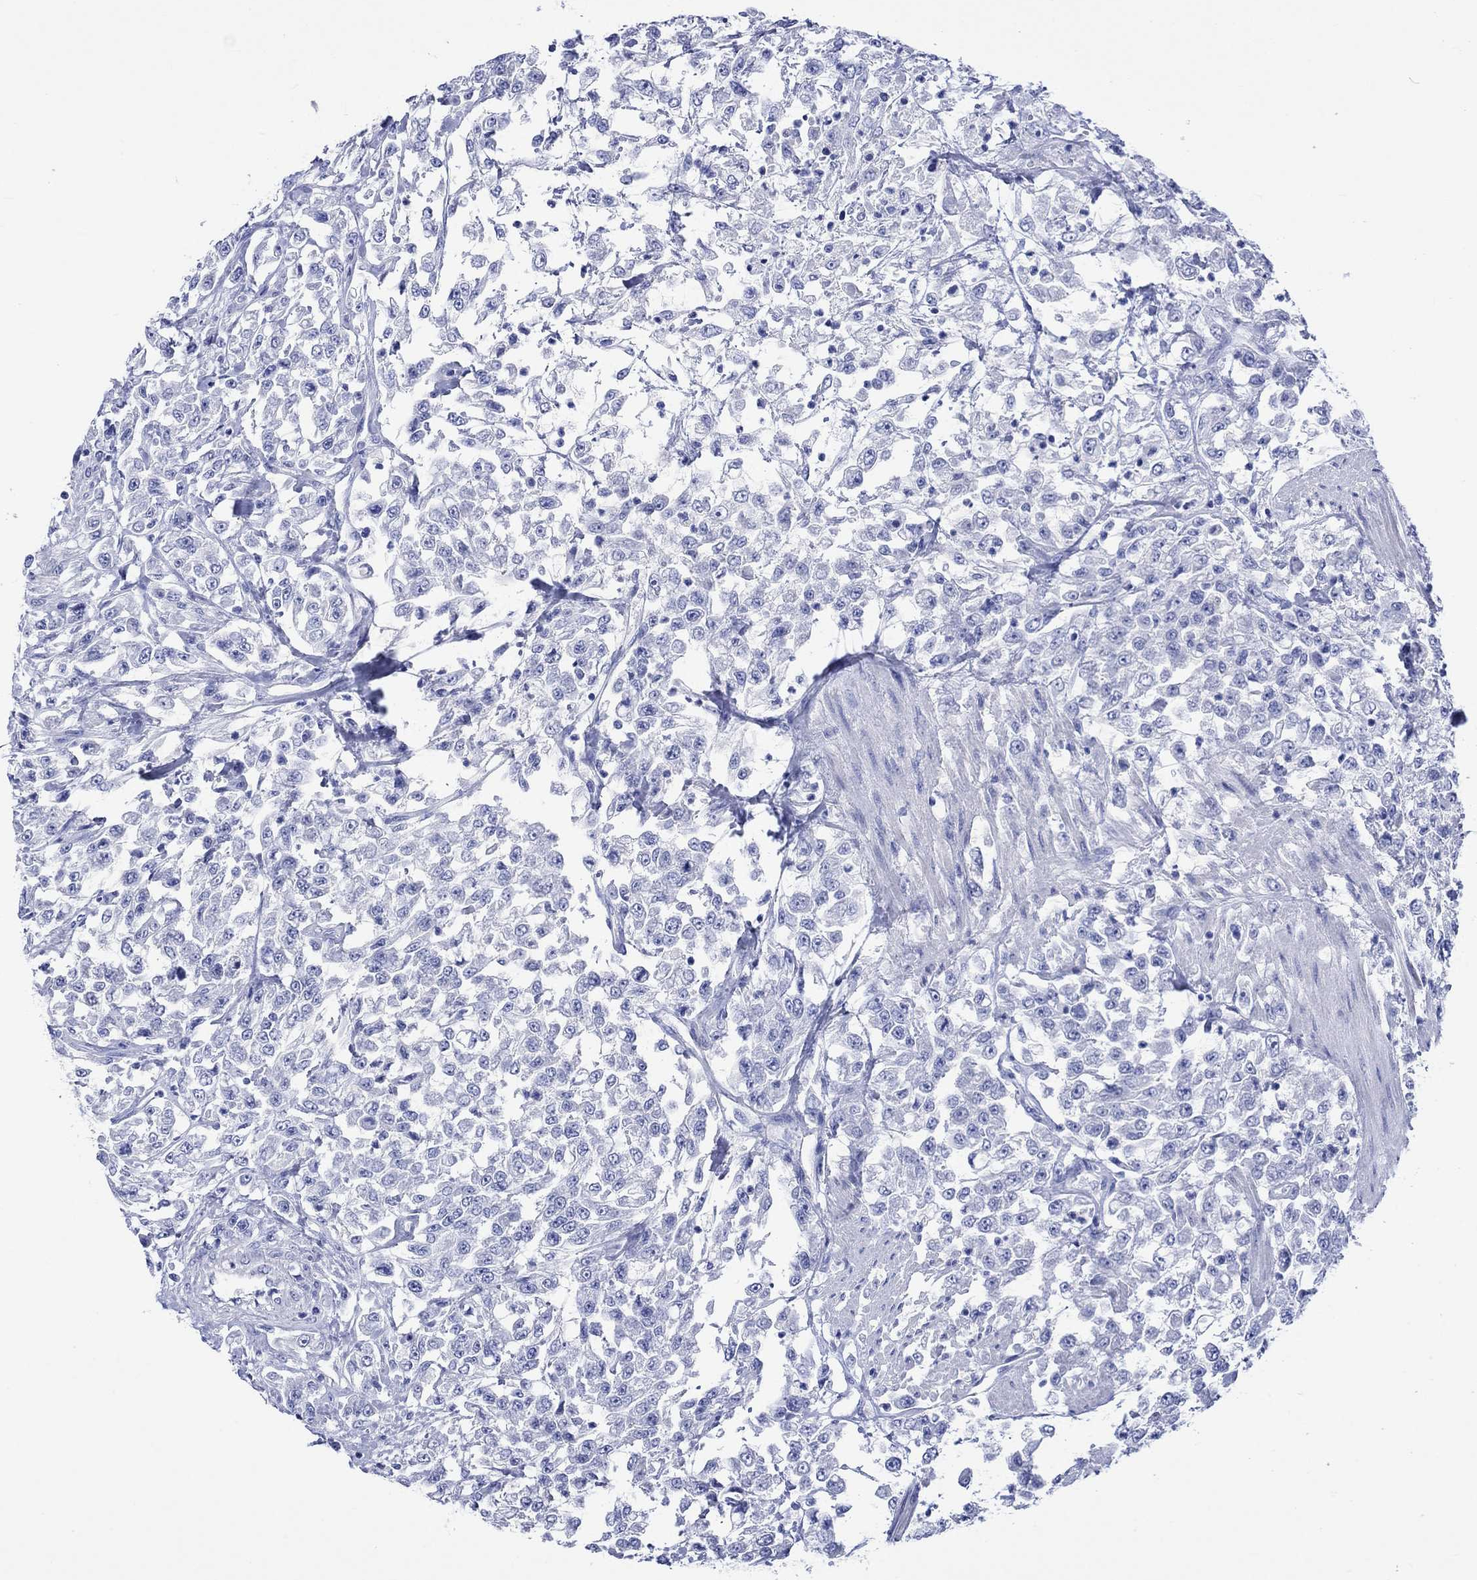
{"staining": {"intensity": "negative", "quantity": "none", "location": "none"}, "tissue": "urothelial cancer", "cell_type": "Tumor cells", "image_type": "cancer", "snomed": [{"axis": "morphology", "description": "Urothelial carcinoma, High grade"}, {"axis": "topography", "description": "Urinary bladder"}], "caption": "High power microscopy micrograph of an IHC photomicrograph of urothelial carcinoma (high-grade), revealing no significant expression in tumor cells. (DAB IHC visualized using brightfield microscopy, high magnification).", "gene": "HARBI1", "patient": {"sex": "male", "age": 46}}